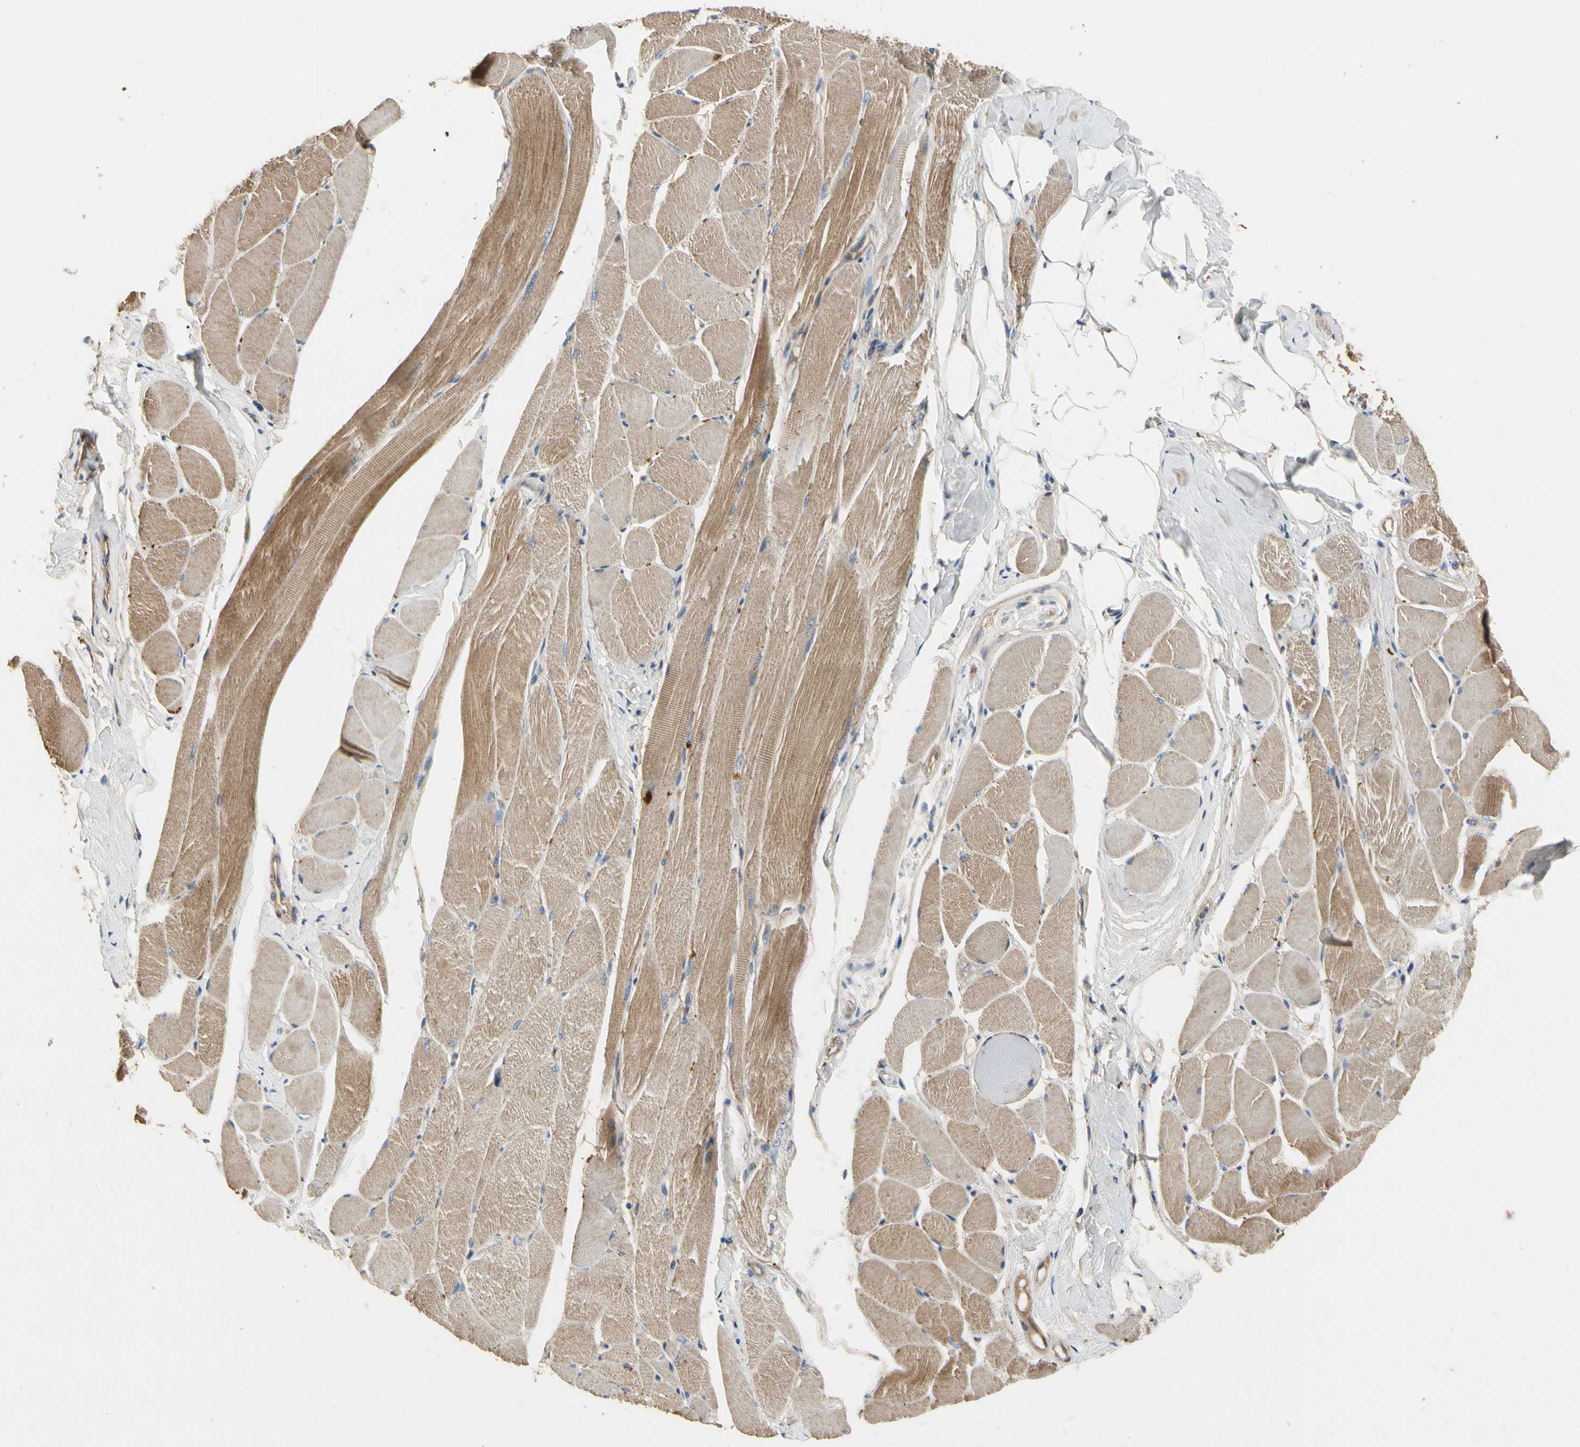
{"staining": {"intensity": "moderate", "quantity": ">75%", "location": "cytoplasmic/membranous"}, "tissue": "skeletal muscle", "cell_type": "Myocytes", "image_type": "normal", "snomed": [{"axis": "morphology", "description": "Normal tissue, NOS"}, {"axis": "topography", "description": "Skeletal muscle"}, {"axis": "topography", "description": "Peripheral nerve tissue"}], "caption": "Immunohistochemistry (IHC) (DAB) staining of unremarkable human skeletal muscle exhibits moderate cytoplasmic/membranous protein staining in about >75% of myocytes.", "gene": "CRTAC1", "patient": {"sex": "female", "age": 84}}